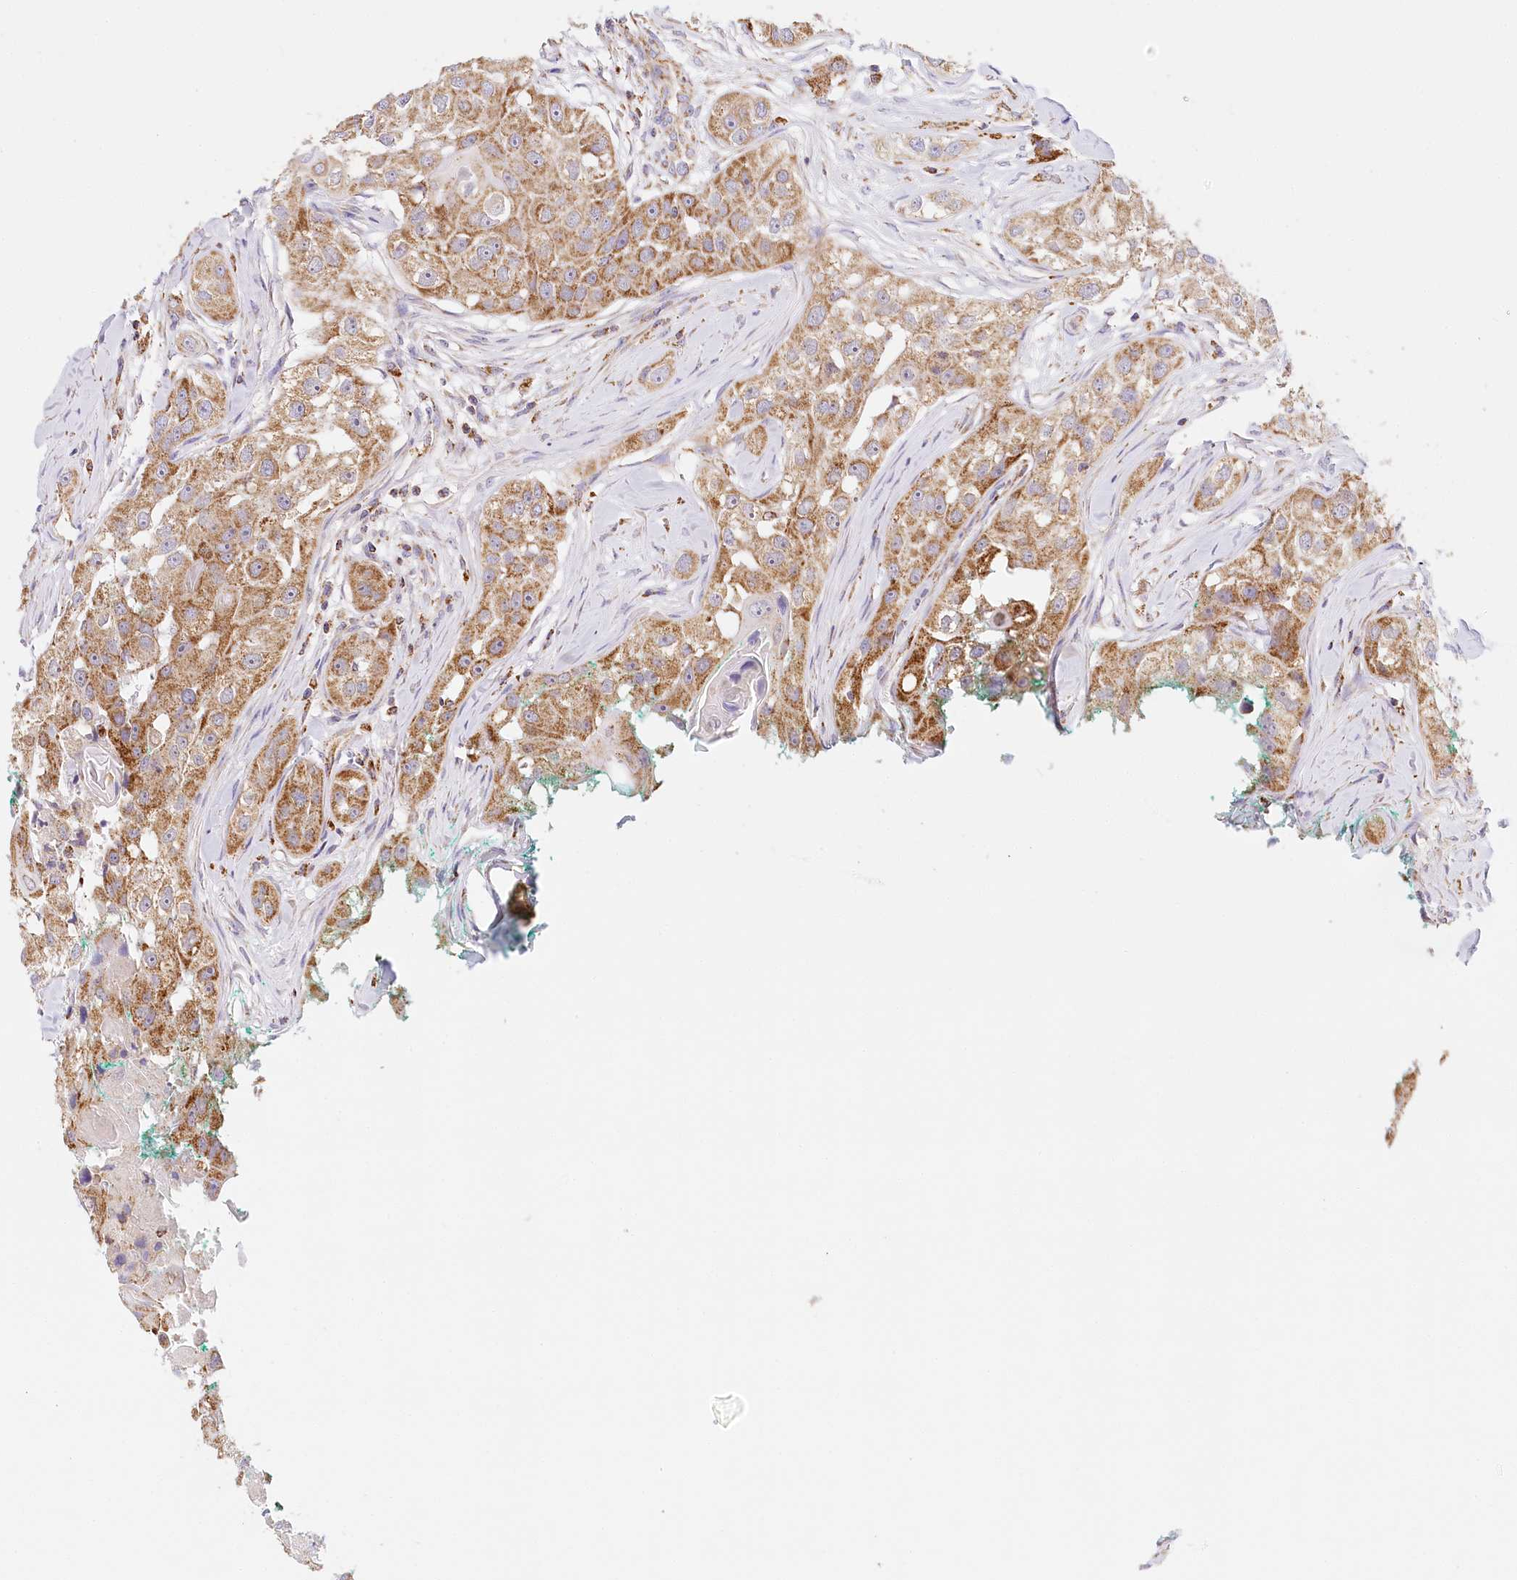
{"staining": {"intensity": "strong", "quantity": ">75%", "location": "cytoplasmic/membranous"}, "tissue": "head and neck cancer", "cell_type": "Tumor cells", "image_type": "cancer", "snomed": [{"axis": "morphology", "description": "Normal tissue, NOS"}, {"axis": "morphology", "description": "Squamous cell carcinoma, NOS"}, {"axis": "topography", "description": "Skeletal muscle"}, {"axis": "topography", "description": "Head-Neck"}], "caption": "Immunohistochemical staining of human head and neck squamous cell carcinoma shows high levels of strong cytoplasmic/membranous expression in about >75% of tumor cells.", "gene": "LSS", "patient": {"sex": "male", "age": 51}}